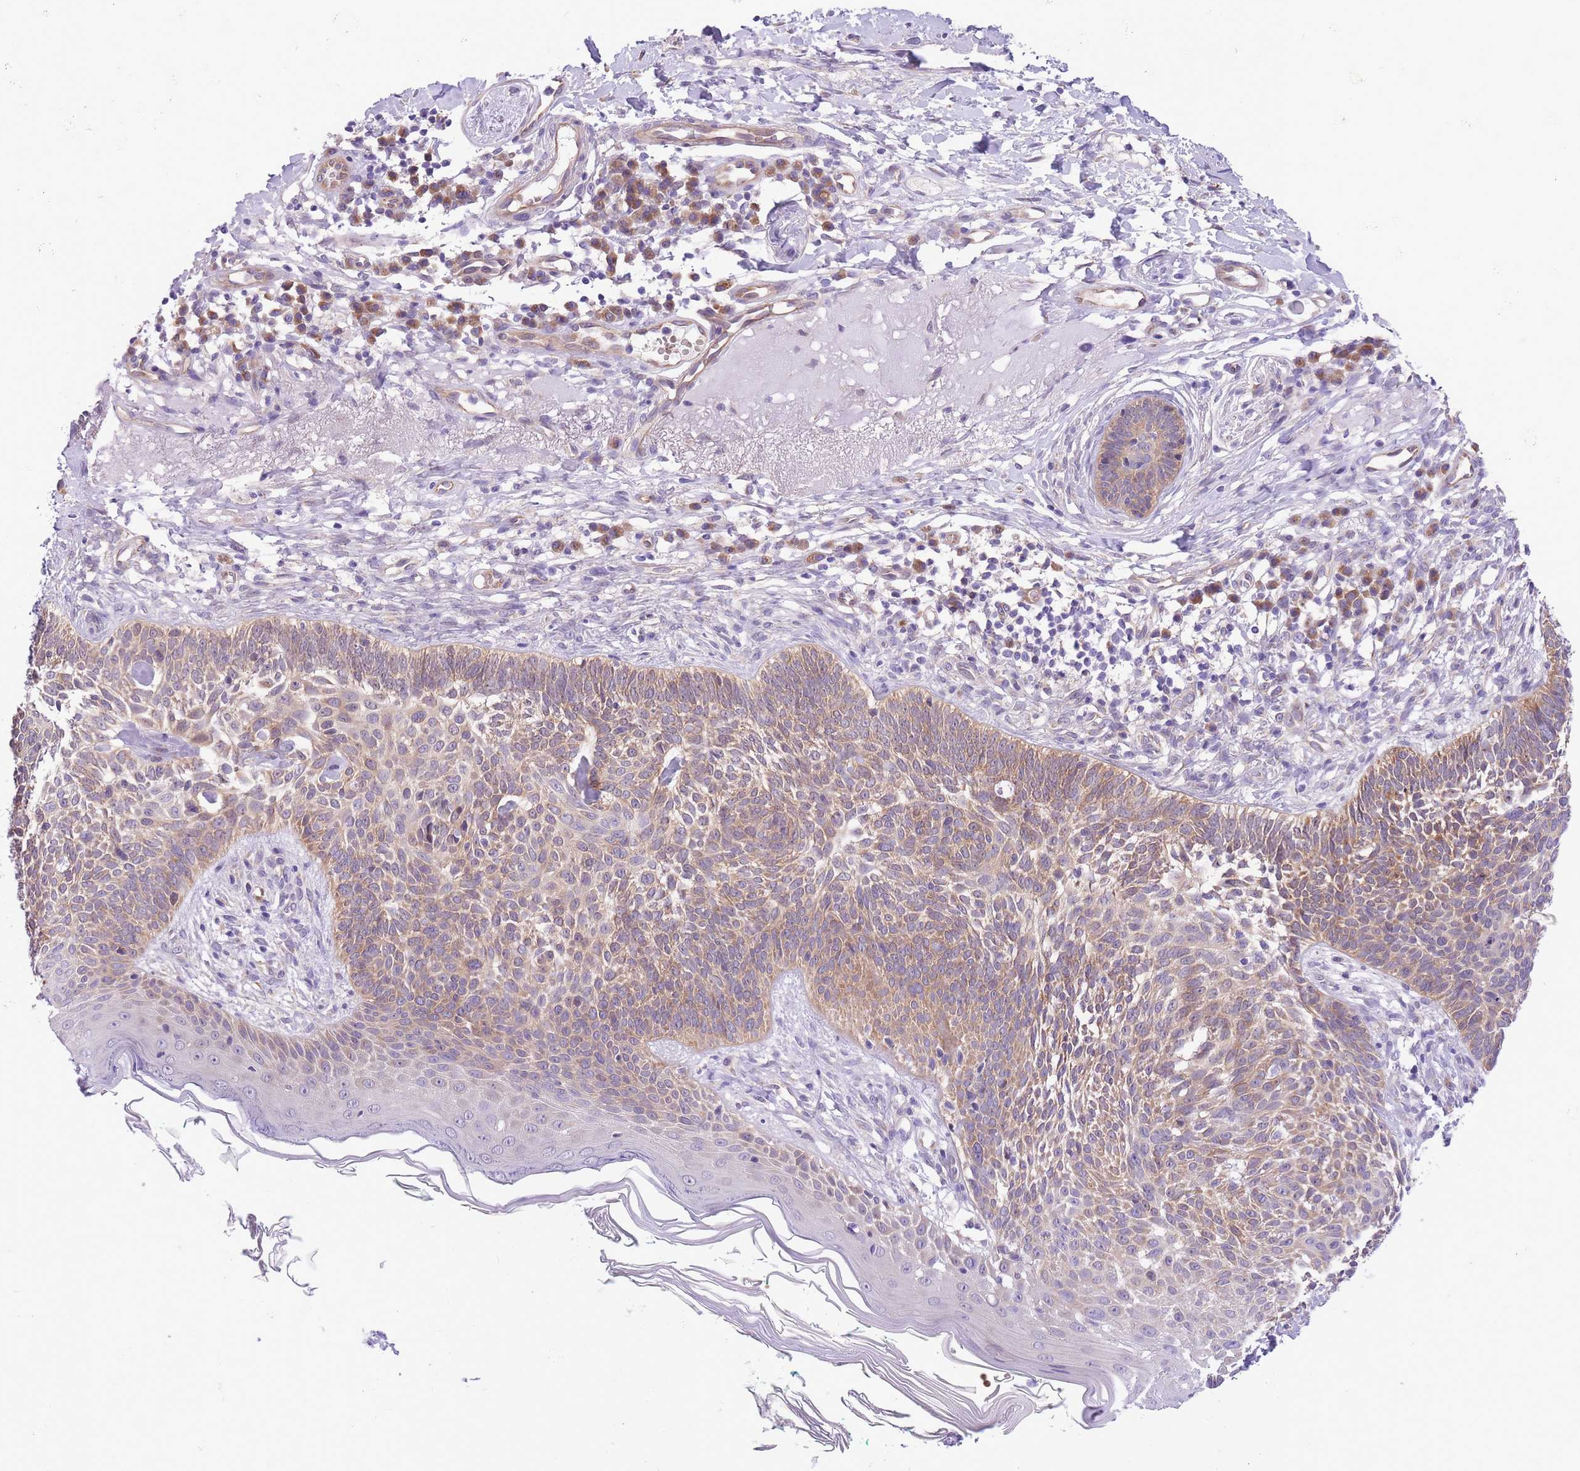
{"staining": {"intensity": "moderate", "quantity": "25%-75%", "location": "cytoplasmic/membranous"}, "tissue": "skin cancer", "cell_type": "Tumor cells", "image_type": "cancer", "snomed": [{"axis": "morphology", "description": "Basal cell carcinoma"}, {"axis": "topography", "description": "Skin"}], "caption": "Immunohistochemical staining of skin basal cell carcinoma reveals moderate cytoplasmic/membranous protein positivity in about 25%-75% of tumor cells.", "gene": "WWOX", "patient": {"sex": "male", "age": 72}}